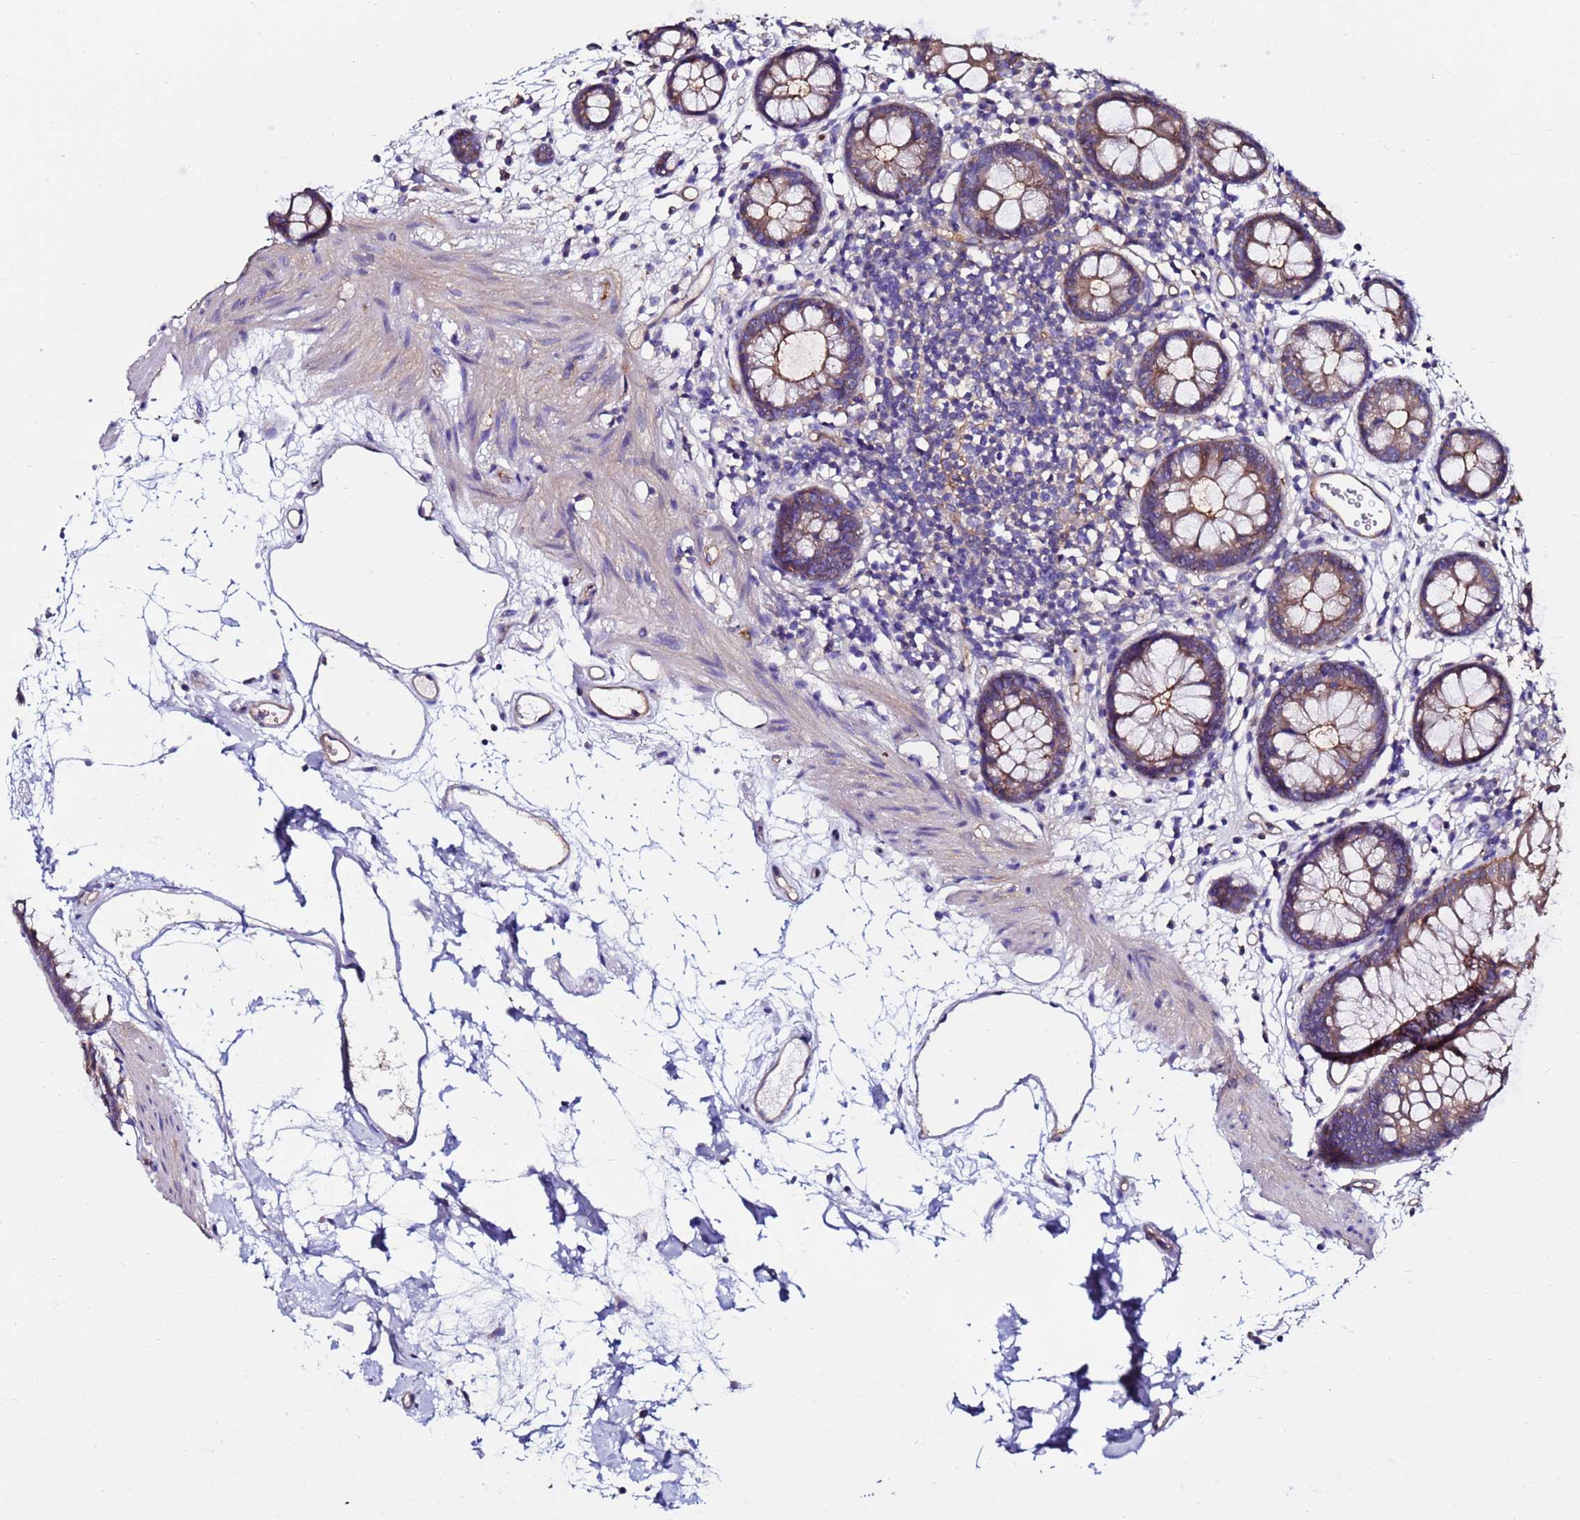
{"staining": {"intensity": "weak", "quantity": ">75%", "location": "cytoplasmic/membranous"}, "tissue": "colon", "cell_type": "Endothelial cells", "image_type": "normal", "snomed": [{"axis": "morphology", "description": "Normal tissue, NOS"}, {"axis": "topography", "description": "Colon"}], "caption": "Human colon stained for a protein (brown) shows weak cytoplasmic/membranous positive staining in about >75% of endothelial cells.", "gene": "POTEE", "patient": {"sex": "female", "age": 84}}